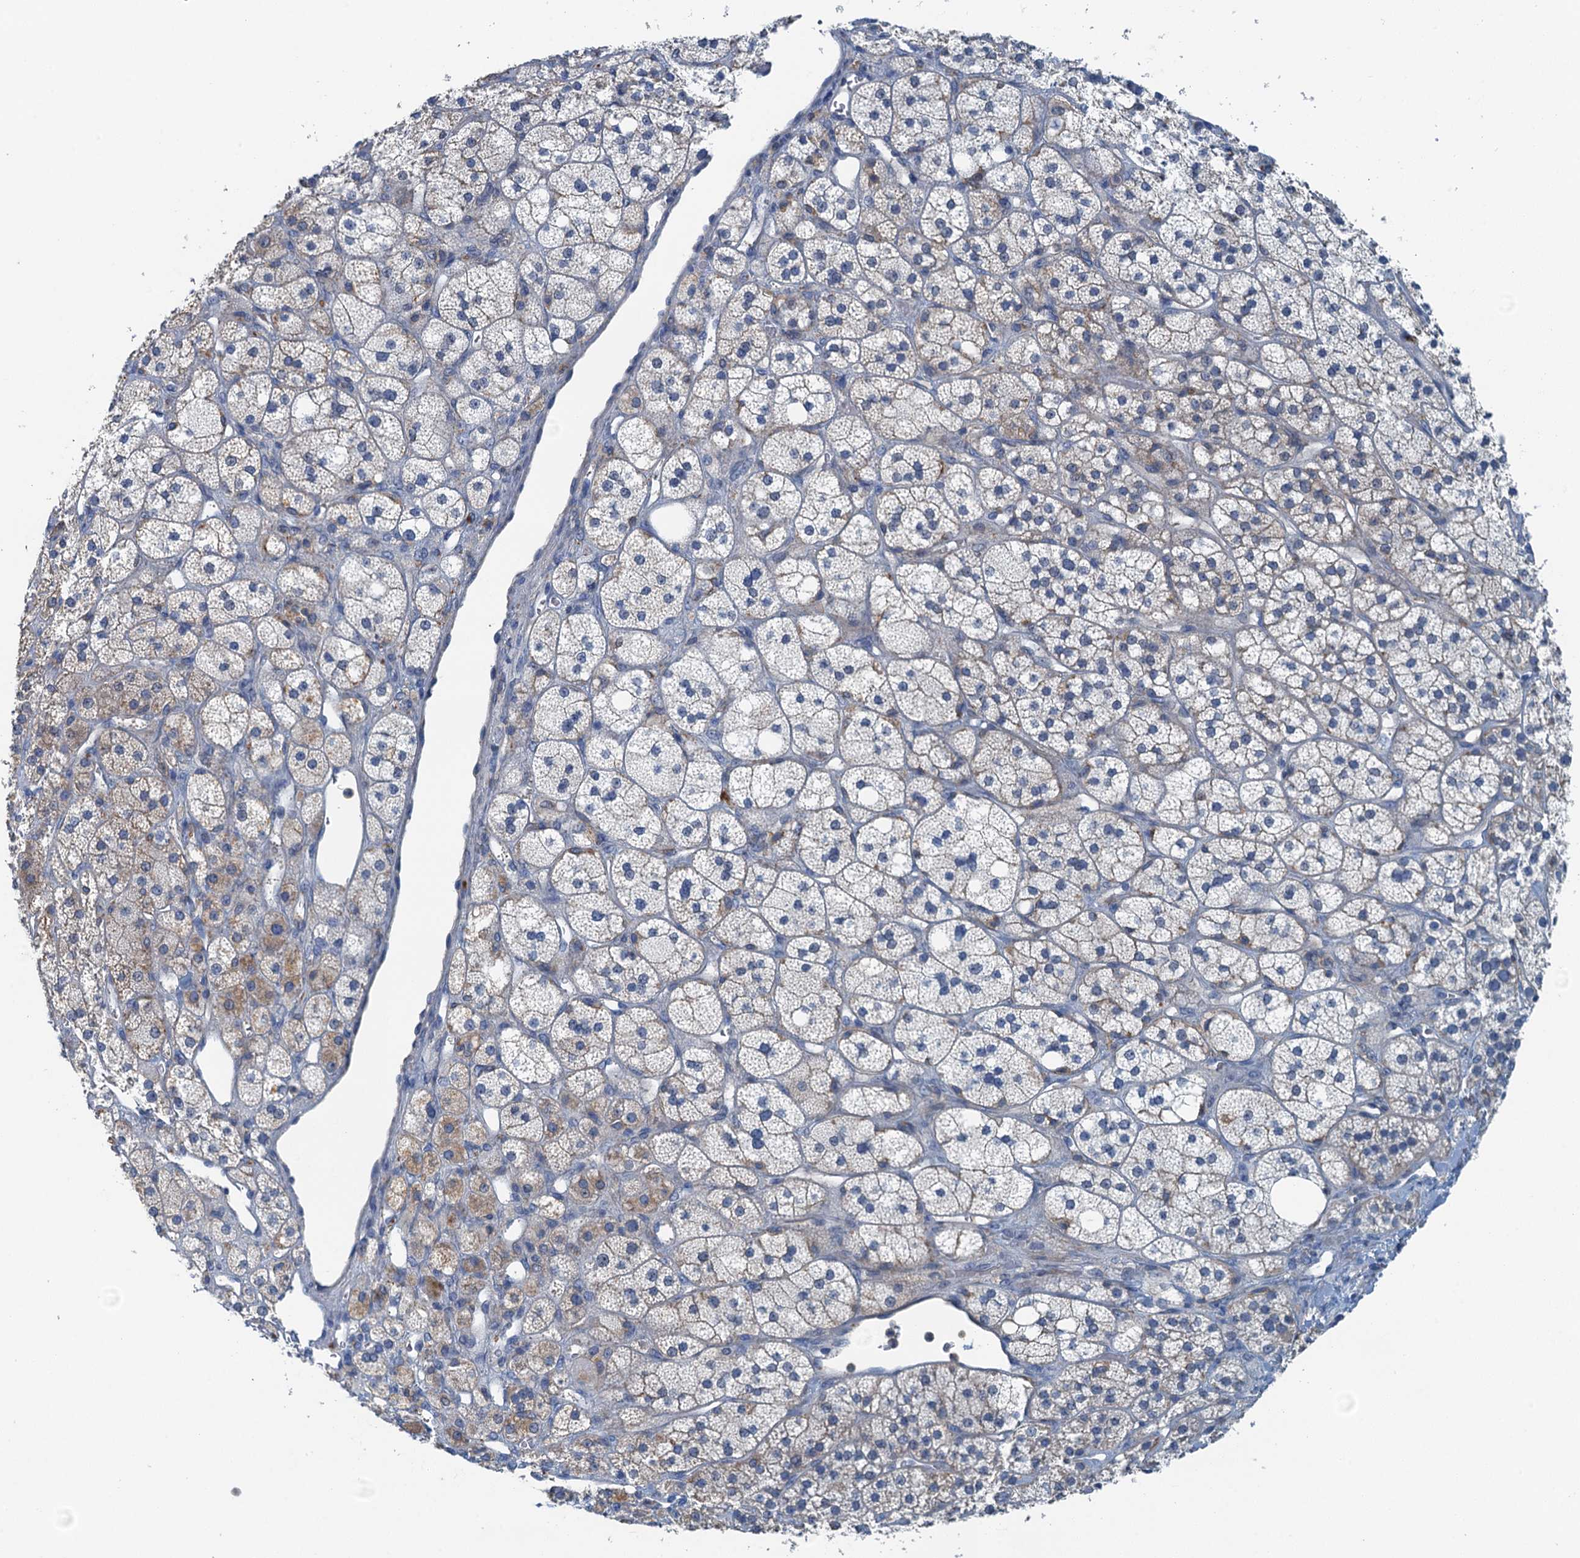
{"staining": {"intensity": "moderate", "quantity": "<25%", "location": "cytoplasmic/membranous"}, "tissue": "adrenal gland", "cell_type": "Glandular cells", "image_type": "normal", "snomed": [{"axis": "morphology", "description": "Normal tissue, NOS"}, {"axis": "topography", "description": "Adrenal gland"}], "caption": "Brown immunohistochemical staining in benign adrenal gland shows moderate cytoplasmic/membranous positivity in about <25% of glandular cells. (DAB (3,3'-diaminobenzidine) IHC, brown staining for protein, blue staining for nuclei).", "gene": "THAP10", "patient": {"sex": "male", "age": 61}}